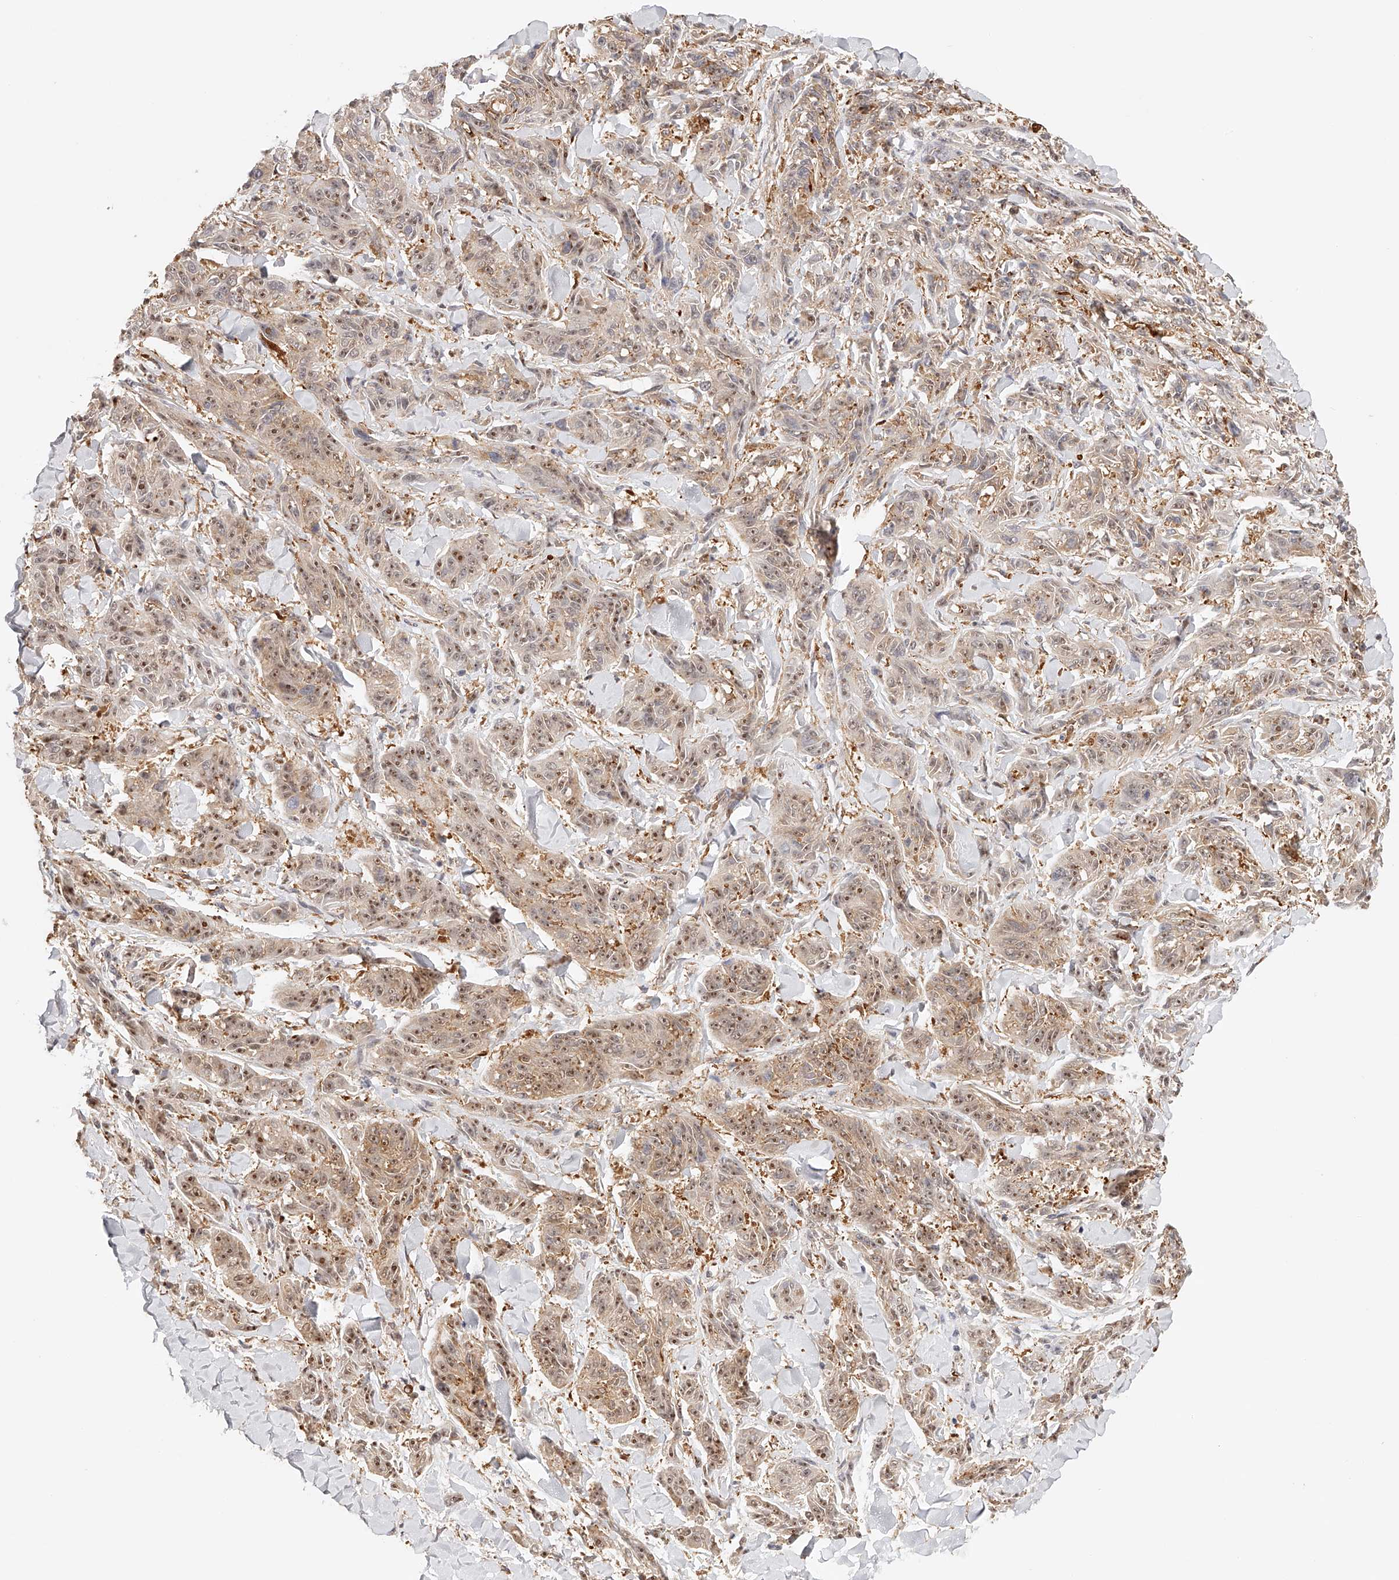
{"staining": {"intensity": "weak", "quantity": ">75%", "location": "cytoplasmic/membranous,nuclear"}, "tissue": "melanoma", "cell_type": "Tumor cells", "image_type": "cancer", "snomed": [{"axis": "morphology", "description": "Malignant melanoma, NOS"}, {"axis": "topography", "description": "Skin"}], "caption": "Immunohistochemical staining of human malignant melanoma reveals low levels of weak cytoplasmic/membranous and nuclear expression in about >75% of tumor cells.", "gene": "SYNC", "patient": {"sex": "male", "age": 53}}